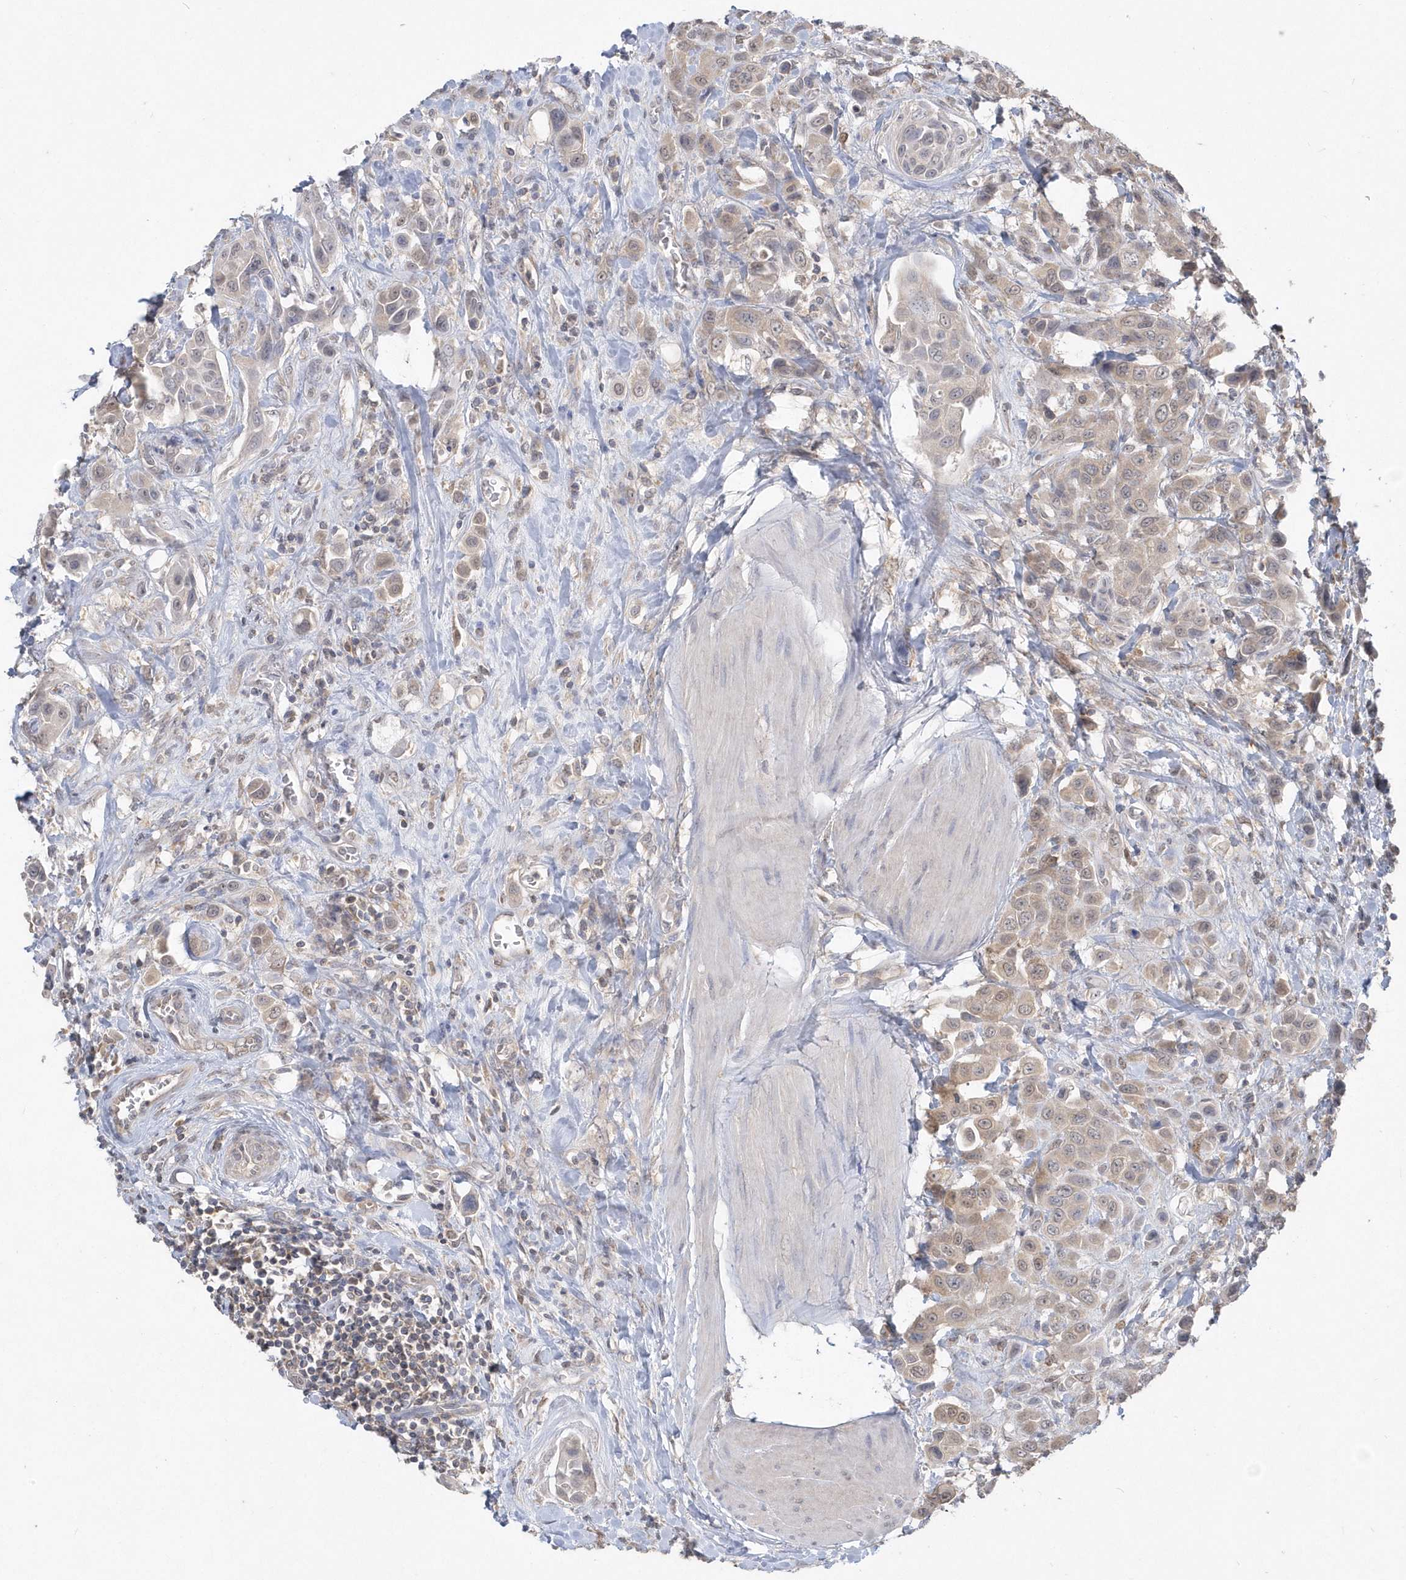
{"staining": {"intensity": "moderate", "quantity": ">75%", "location": "cytoplasmic/membranous"}, "tissue": "urothelial cancer", "cell_type": "Tumor cells", "image_type": "cancer", "snomed": [{"axis": "morphology", "description": "Urothelial carcinoma, High grade"}, {"axis": "topography", "description": "Urinary bladder"}], "caption": "A high-resolution image shows IHC staining of urothelial cancer, which demonstrates moderate cytoplasmic/membranous expression in approximately >75% of tumor cells.", "gene": "AKR7A2", "patient": {"sex": "male", "age": 50}}